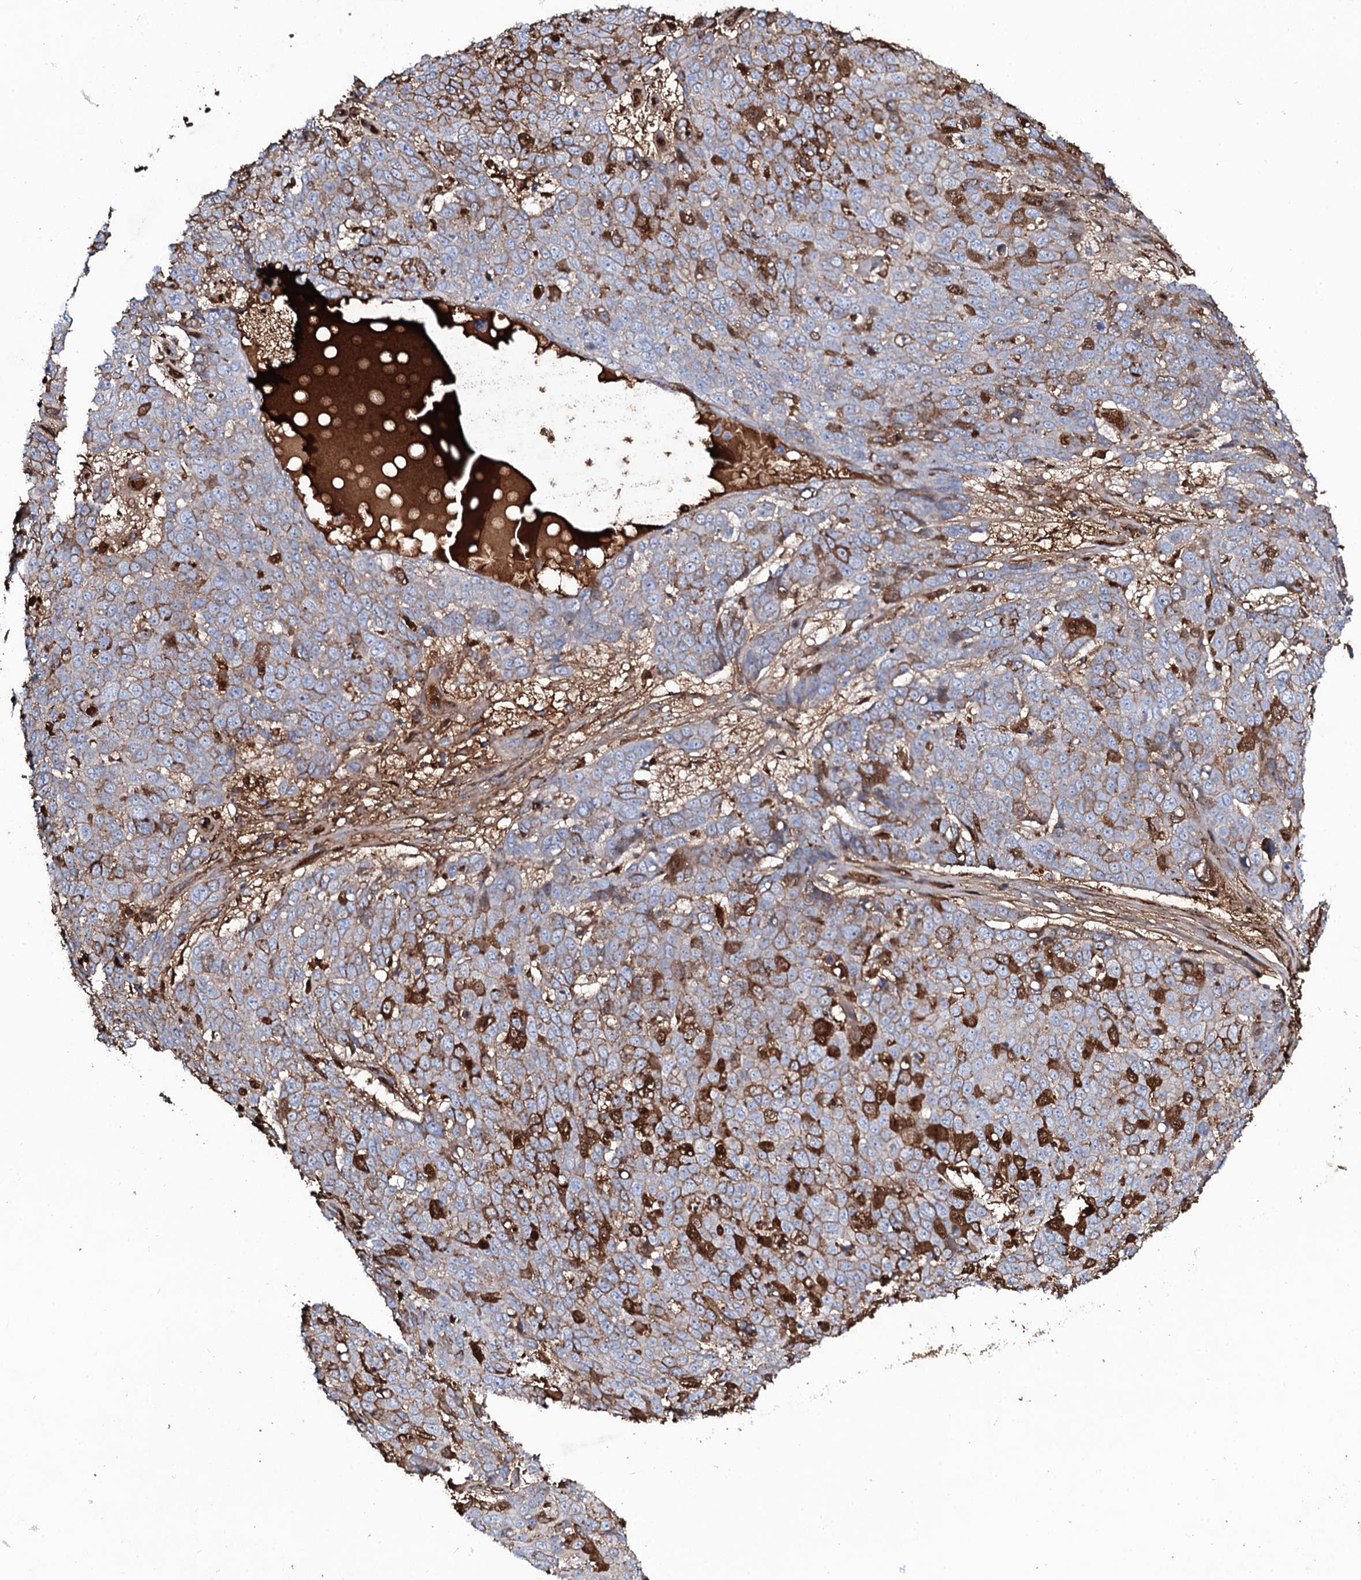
{"staining": {"intensity": "strong", "quantity": "<25%", "location": "cytoplasmic/membranous"}, "tissue": "skin cancer", "cell_type": "Tumor cells", "image_type": "cancer", "snomed": [{"axis": "morphology", "description": "Squamous cell carcinoma, NOS"}, {"axis": "topography", "description": "Skin"}], "caption": "This is an image of IHC staining of skin cancer, which shows strong expression in the cytoplasmic/membranous of tumor cells.", "gene": "EDN1", "patient": {"sex": "male", "age": 71}}